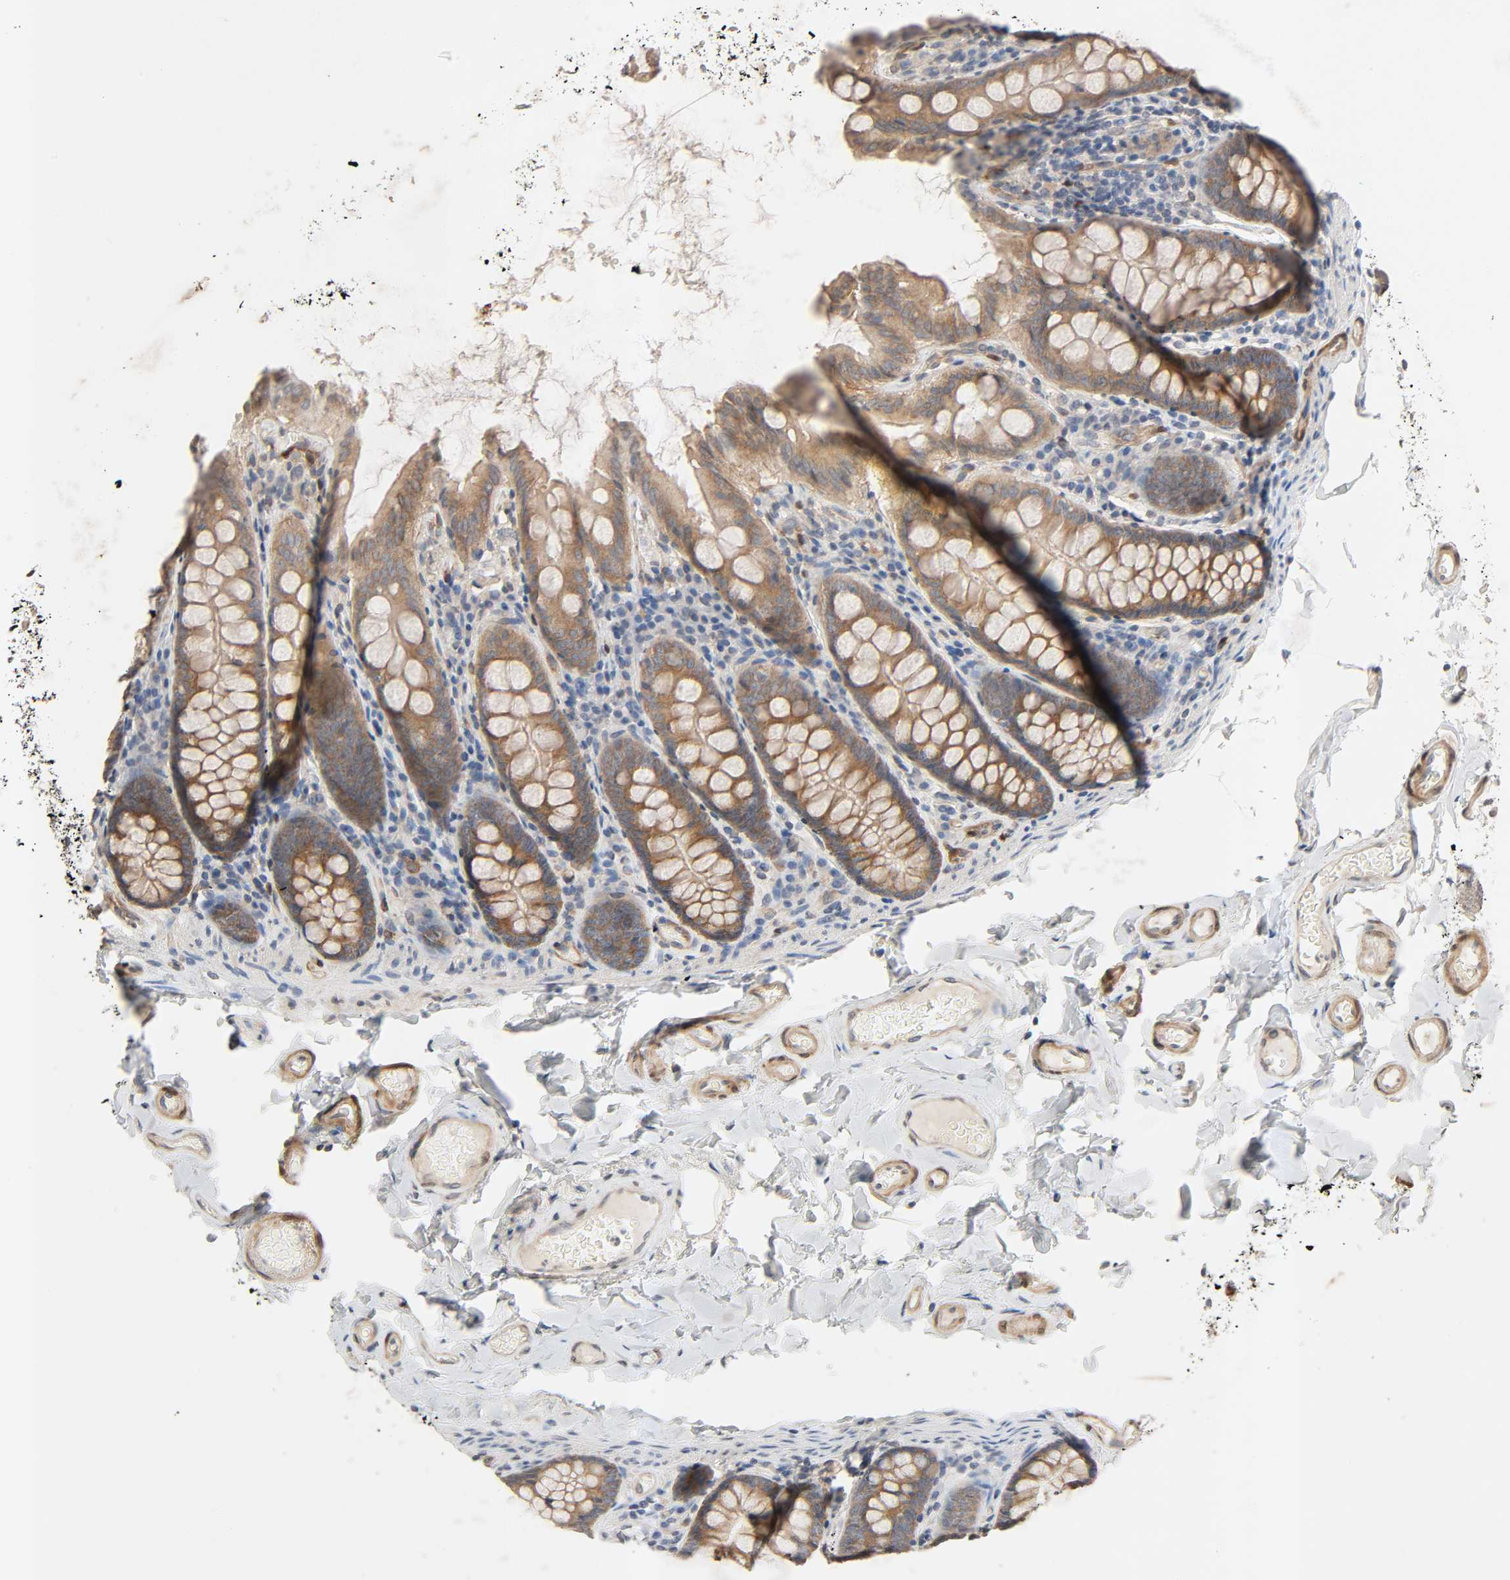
{"staining": {"intensity": "weak", "quantity": ">75%", "location": "cytoplasmic/membranous"}, "tissue": "colon", "cell_type": "Endothelial cells", "image_type": "normal", "snomed": [{"axis": "morphology", "description": "Normal tissue, NOS"}, {"axis": "topography", "description": "Colon"}], "caption": "Immunohistochemical staining of normal colon shows low levels of weak cytoplasmic/membranous expression in about >75% of endothelial cells. The protein is shown in brown color, while the nuclei are stained blue.", "gene": "PTK2", "patient": {"sex": "female", "age": 61}}